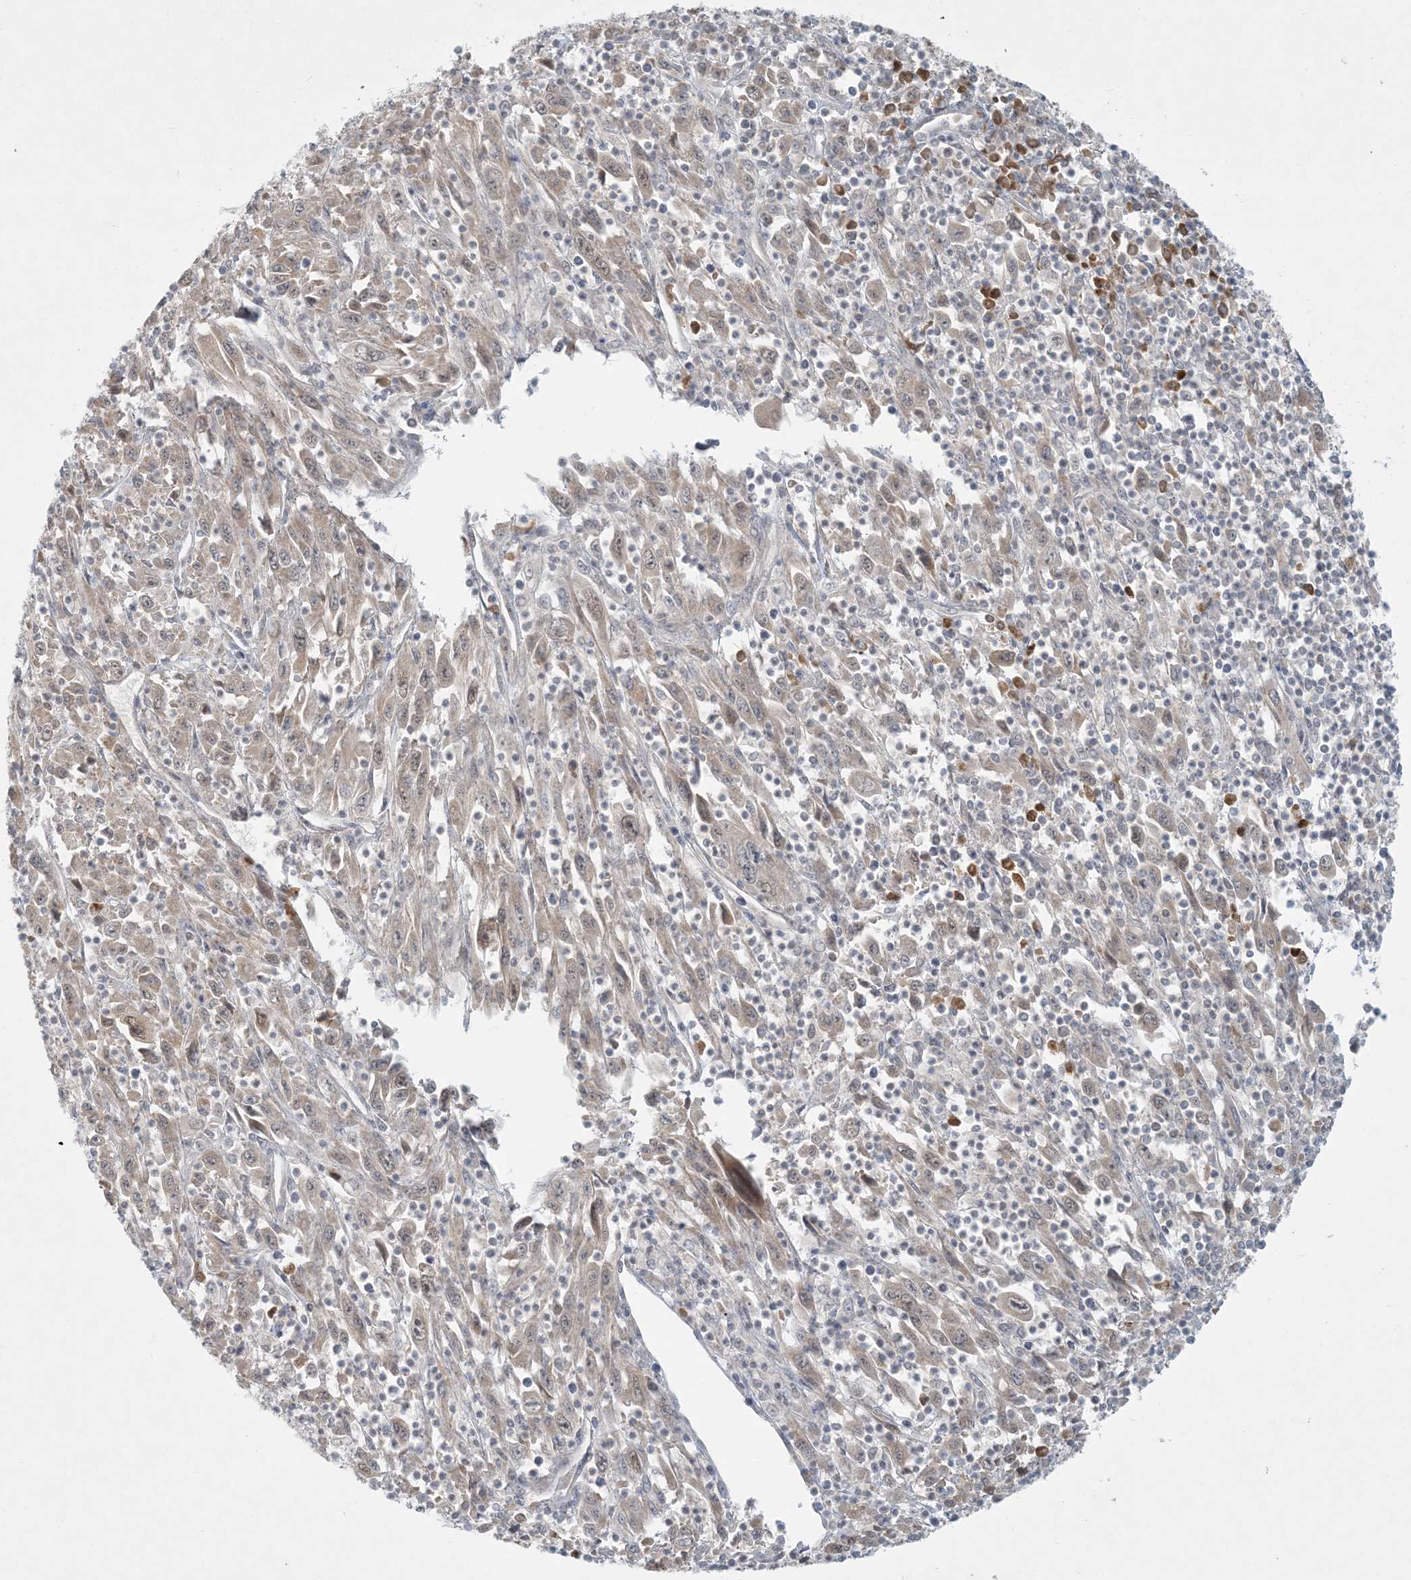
{"staining": {"intensity": "weak", "quantity": ">75%", "location": "cytoplasmic/membranous,nuclear"}, "tissue": "melanoma", "cell_type": "Tumor cells", "image_type": "cancer", "snomed": [{"axis": "morphology", "description": "Malignant melanoma, Metastatic site"}, {"axis": "topography", "description": "Skin"}], "caption": "This micrograph demonstrates malignant melanoma (metastatic site) stained with IHC to label a protein in brown. The cytoplasmic/membranous and nuclear of tumor cells show weak positivity for the protein. Nuclei are counter-stained blue.", "gene": "OBI1", "patient": {"sex": "female", "age": 56}}